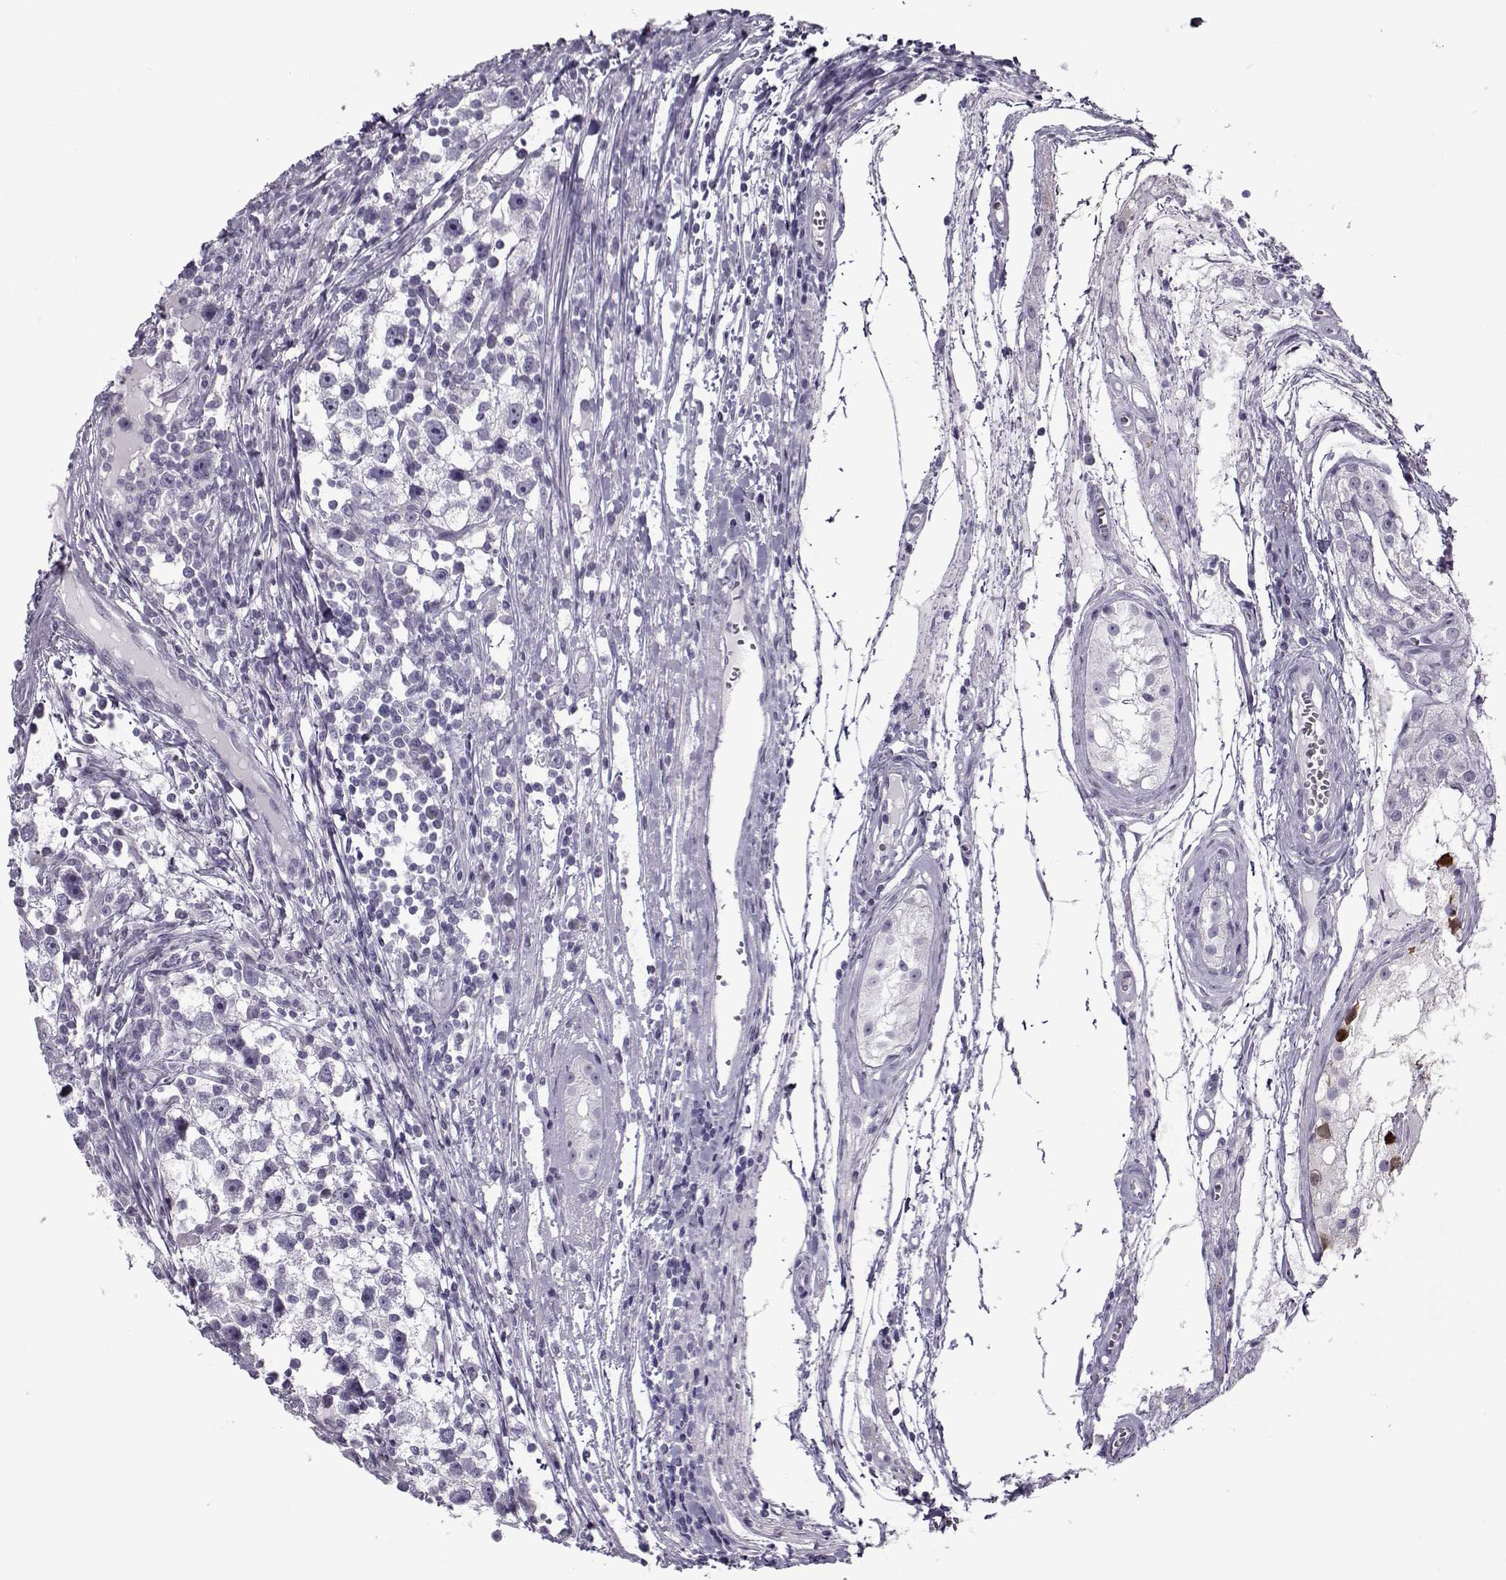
{"staining": {"intensity": "negative", "quantity": "none", "location": "none"}, "tissue": "testis cancer", "cell_type": "Tumor cells", "image_type": "cancer", "snomed": [{"axis": "morphology", "description": "Seminoma, NOS"}, {"axis": "topography", "description": "Testis"}], "caption": "Tumor cells are negative for protein expression in human seminoma (testis). (DAB (3,3'-diaminobenzidine) immunohistochemistry visualized using brightfield microscopy, high magnification).", "gene": "GAGE2A", "patient": {"sex": "male", "age": 30}}